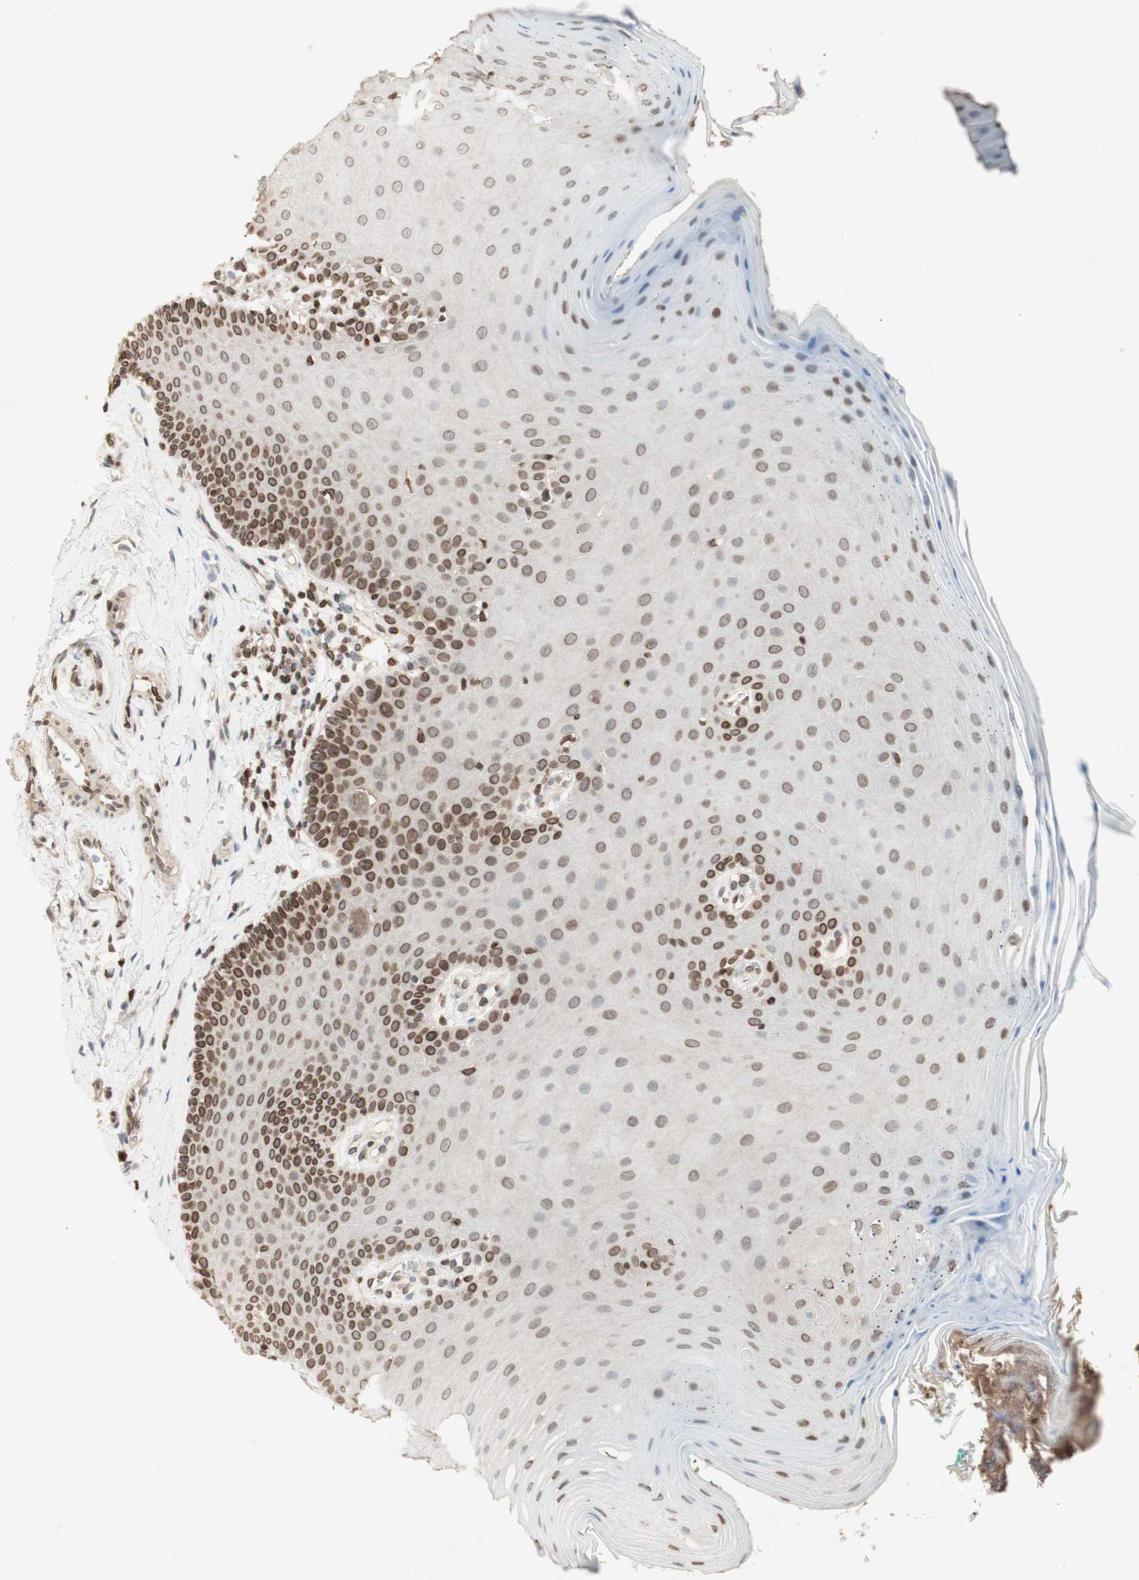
{"staining": {"intensity": "moderate", "quantity": "25%-75%", "location": "cytoplasmic/membranous,nuclear"}, "tissue": "oral mucosa", "cell_type": "Squamous epithelial cells", "image_type": "normal", "snomed": [{"axis": "morphology", "description": "Normal tissue, NOS"}, {"axis": "topography", "description": "Skeletal muscle"}, {"axis": "topography", "description": "Oral tissue"}], "caption": "Immunohistochemical staining of normal human oral mucosa displays medium levels of moderate cytoplasmic/membranous,nuclear expression in about 25%-75% of squamous epithelial cells.", "gene": "TMPO", "patient": {"sex": "male", "age": 58}}